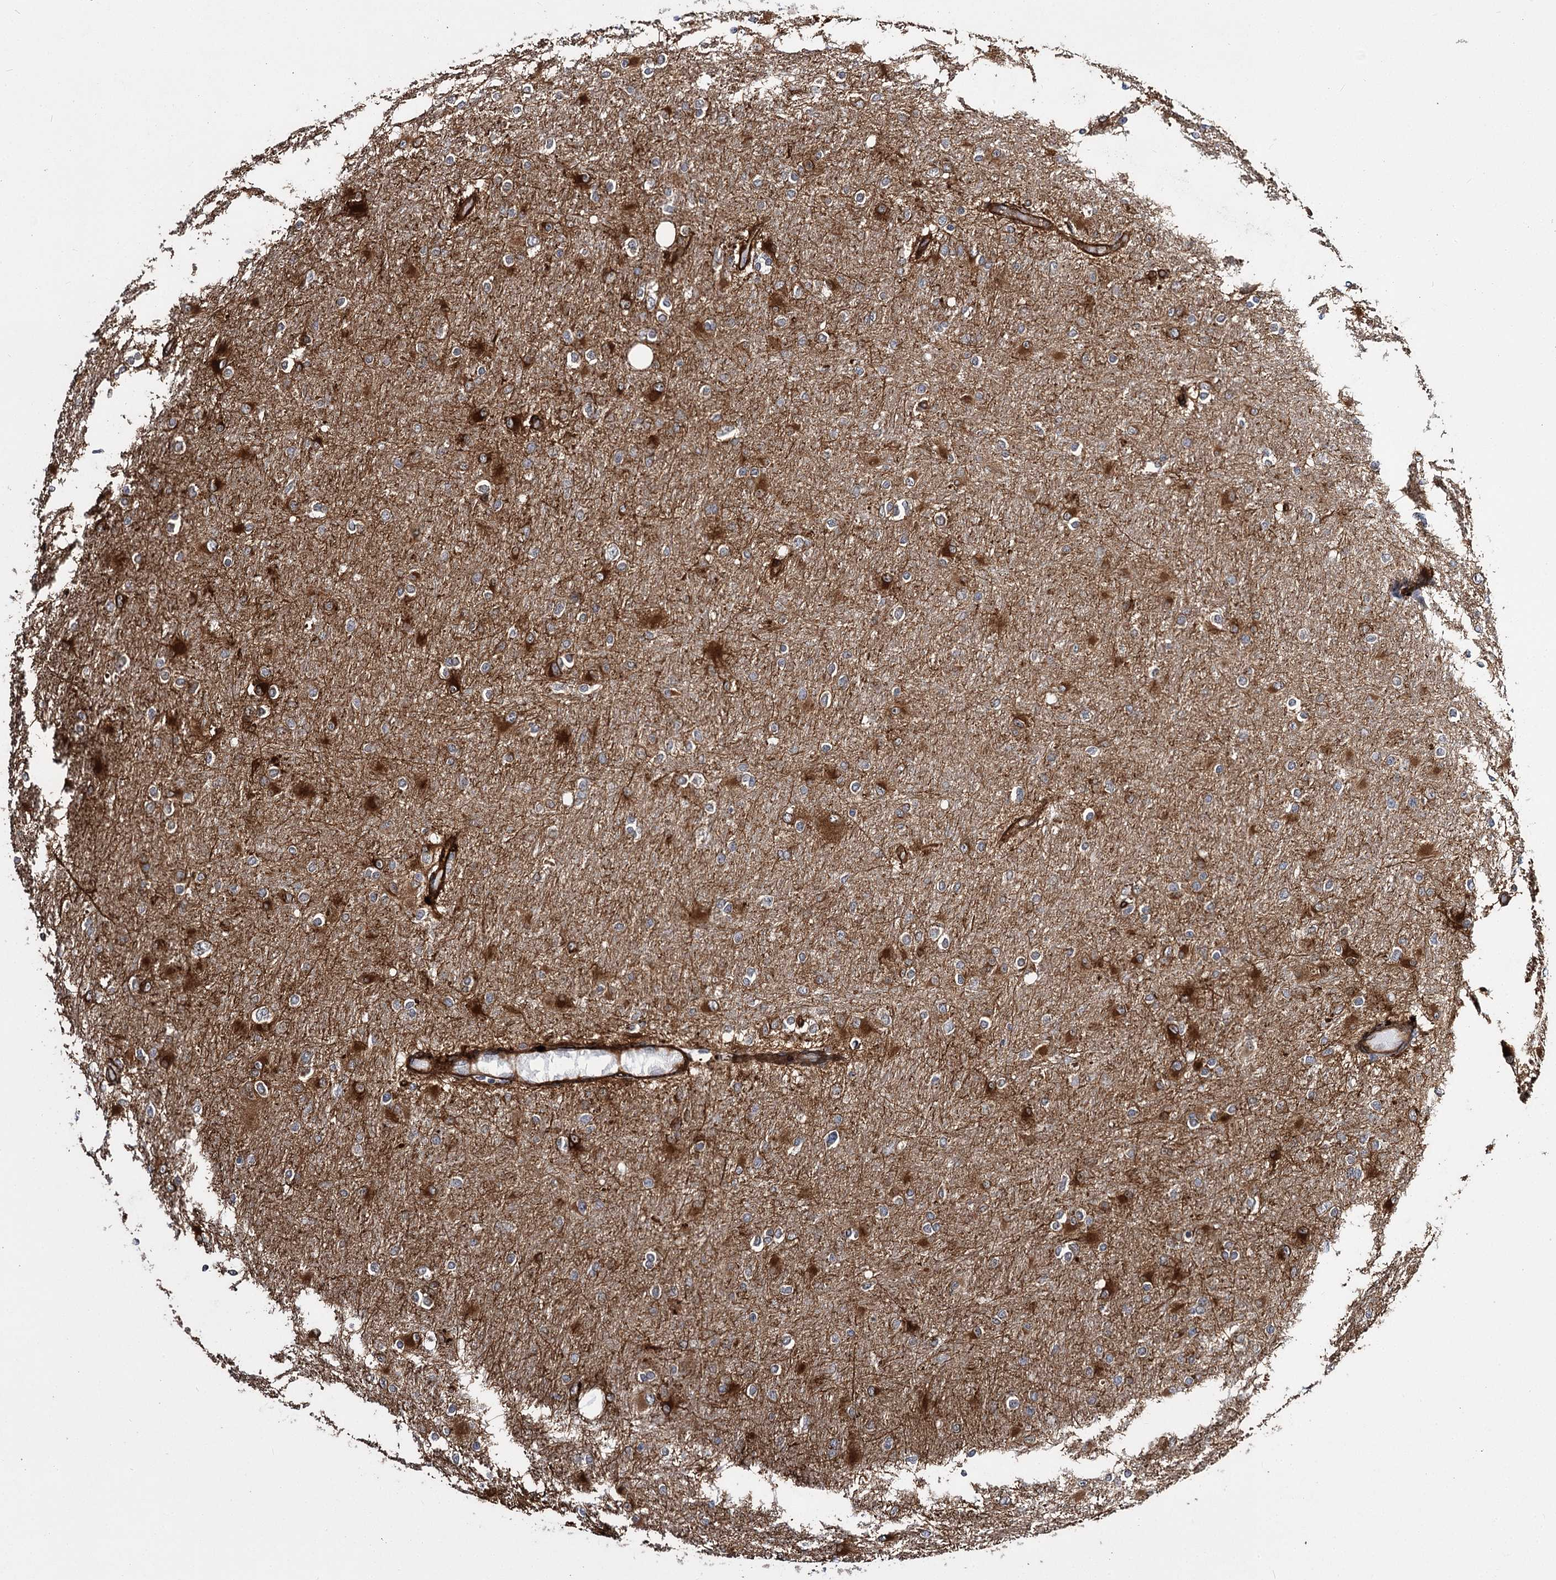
{"staining": {"intensity": "strong", "quantity": "25%-75%", "location": "cytoplasmic/membranous"}, "tissue": "glioma", "cell_type": "Tumor cells", "image_type": "cancer", "snomed": [{"axis": "morphology", "description": "Glioma, malignant, High grade"}, {"axis": "topography", "description": "Cerebral cortex"}], "caption": "Malignant high-grade glioma stained with IHC exhibits strong cytoplasmic/membranous positivity in about 25%-75% of tumor cells.", "gene": "MYO1C", "patient": {"sex": "female", "age": 36}}